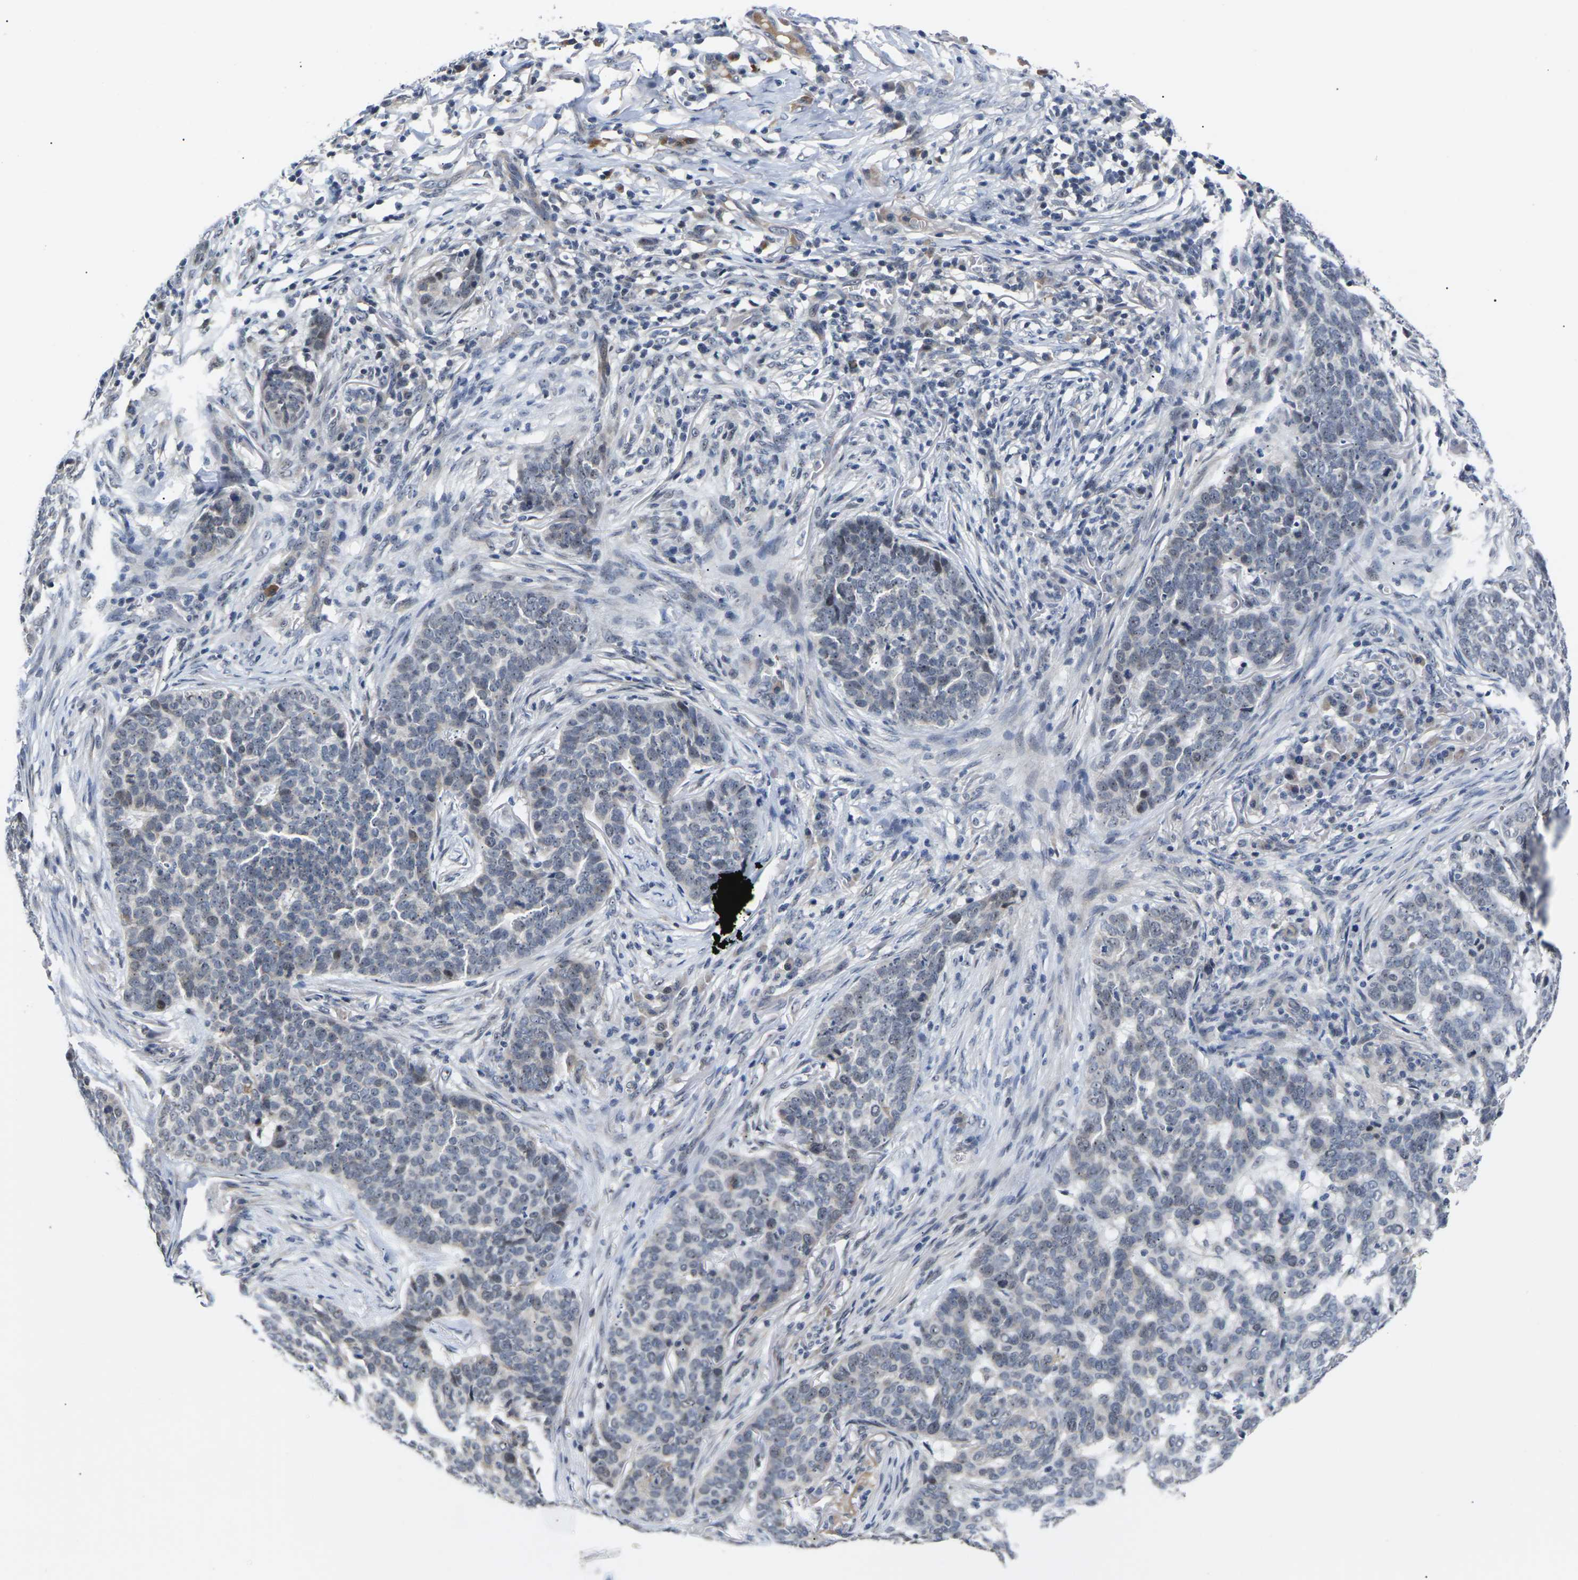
{"staining": {"intensity": "negative", "quantity": "none", "location": "none"}, "tissue": "skin cancer", "cell_type": "Tumor cells", "image_type": "cancer", "snomed": [{"axis": "morphology", "description": "Basal cell carcinoma"}, {"axis": "topography", "description": "Skin"}], "caption": "High power microscopy histopathology image of an immunohistochemistry histopathology image of basal cell carcinoma (skin), revealing no significant staining in tumor cells. The staining is performed using DAB brown chromogen with nuclei counter-stained in using hematoxylin.", "gene": "ST6GAL2", "patient": {"sex": "male", "age": 85}}